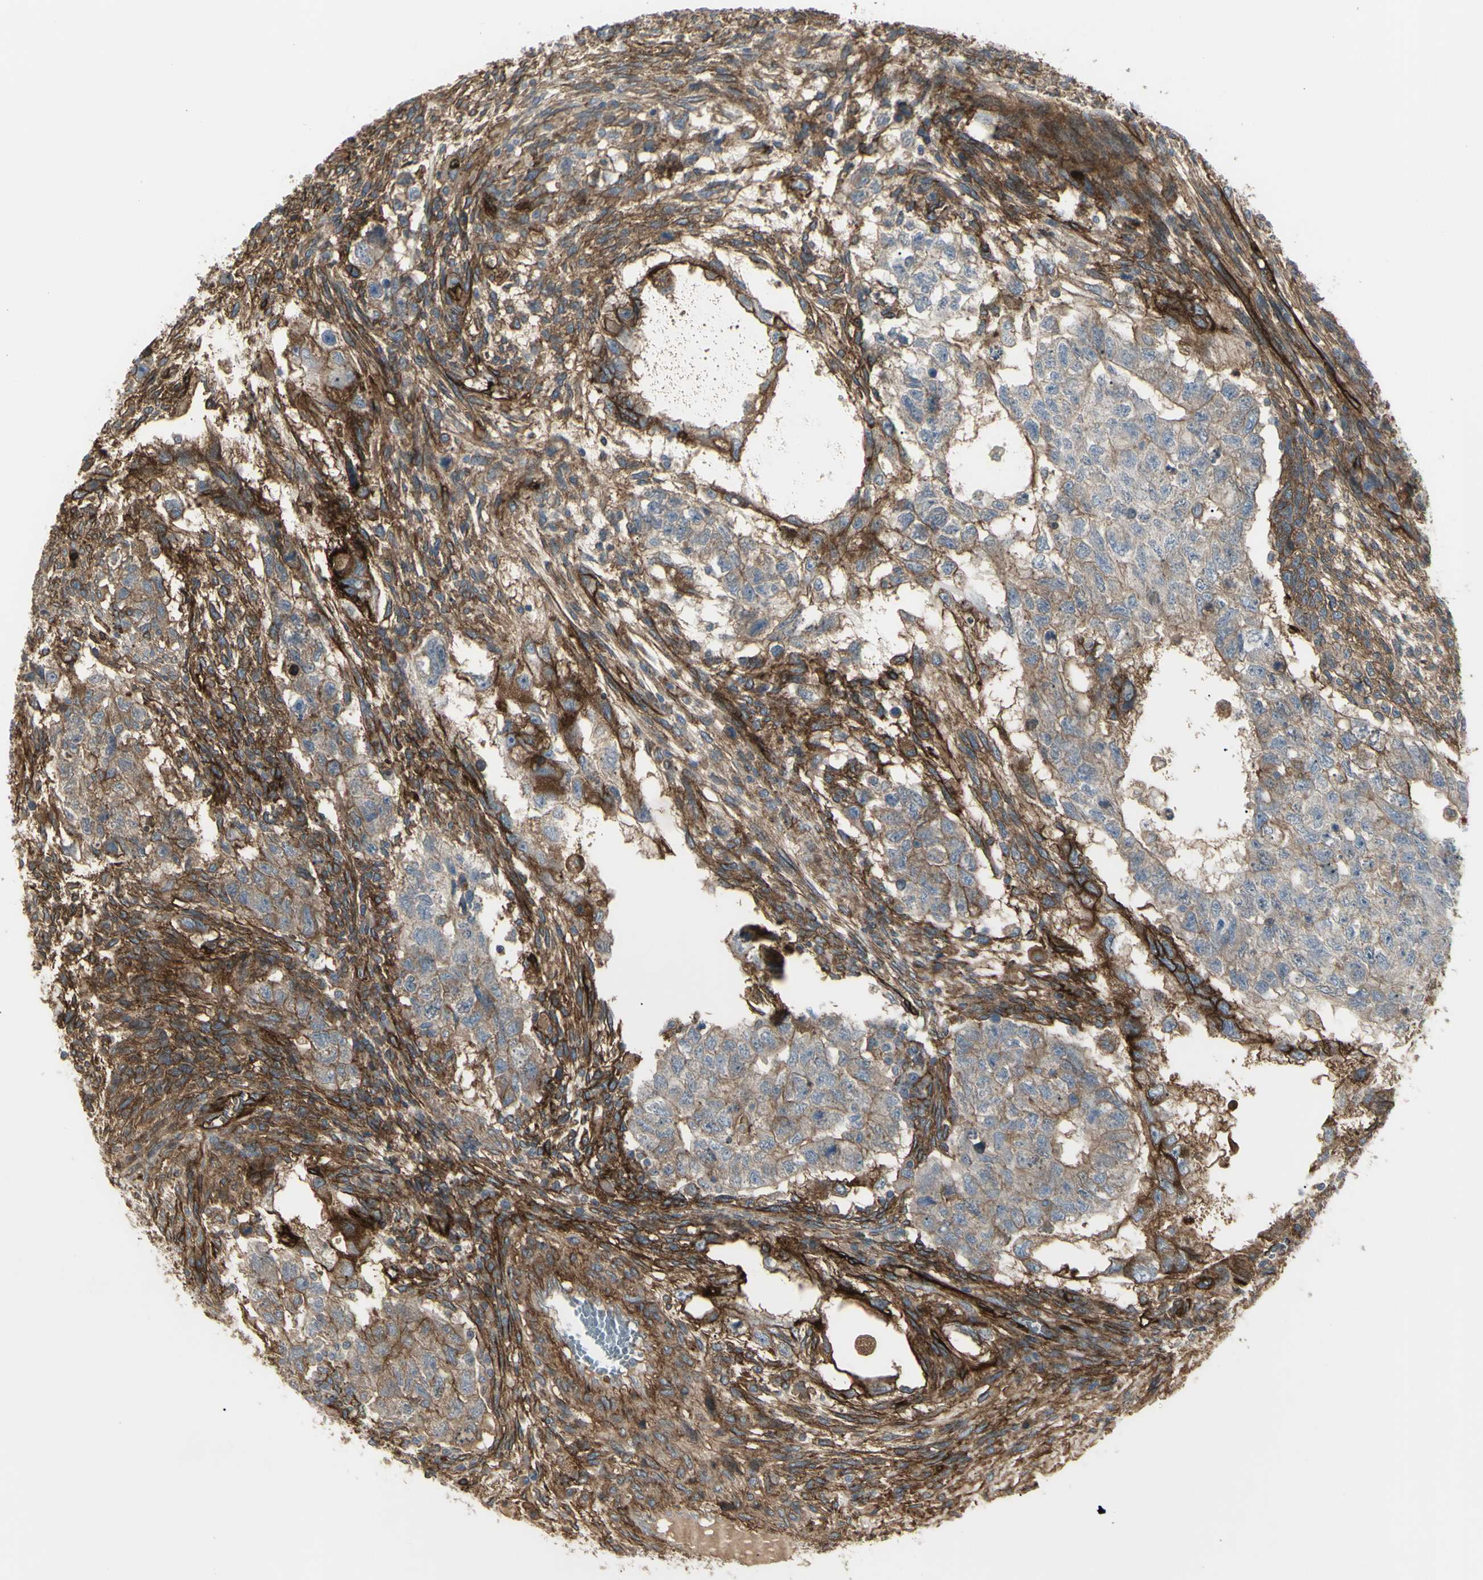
{"staining": {"intensity": "weak", "quantity": "25%-75%", "location": "cytoplasmic/membranous"}, "tissue": "testis cancer", "cell_type": "Tumor cells", "image_type": "cancer", "snomed": [{"axis": "morphology", "description": "Normal tissue, NOS"}, {"axis": "morphology", "description": "Carcinoma, Embryonal, NOS"}, {"axis": "topography", "description": "Testis"}], "caption": "Embryonal carcinoma (testis) tissue displays weak cytoplasmic/membranous positivity in approximately 25%-75% of tumor cells, visualized by immunohistochemistry.", "gene": "CD276", "patient": {"sex": "male", "age": 36}}